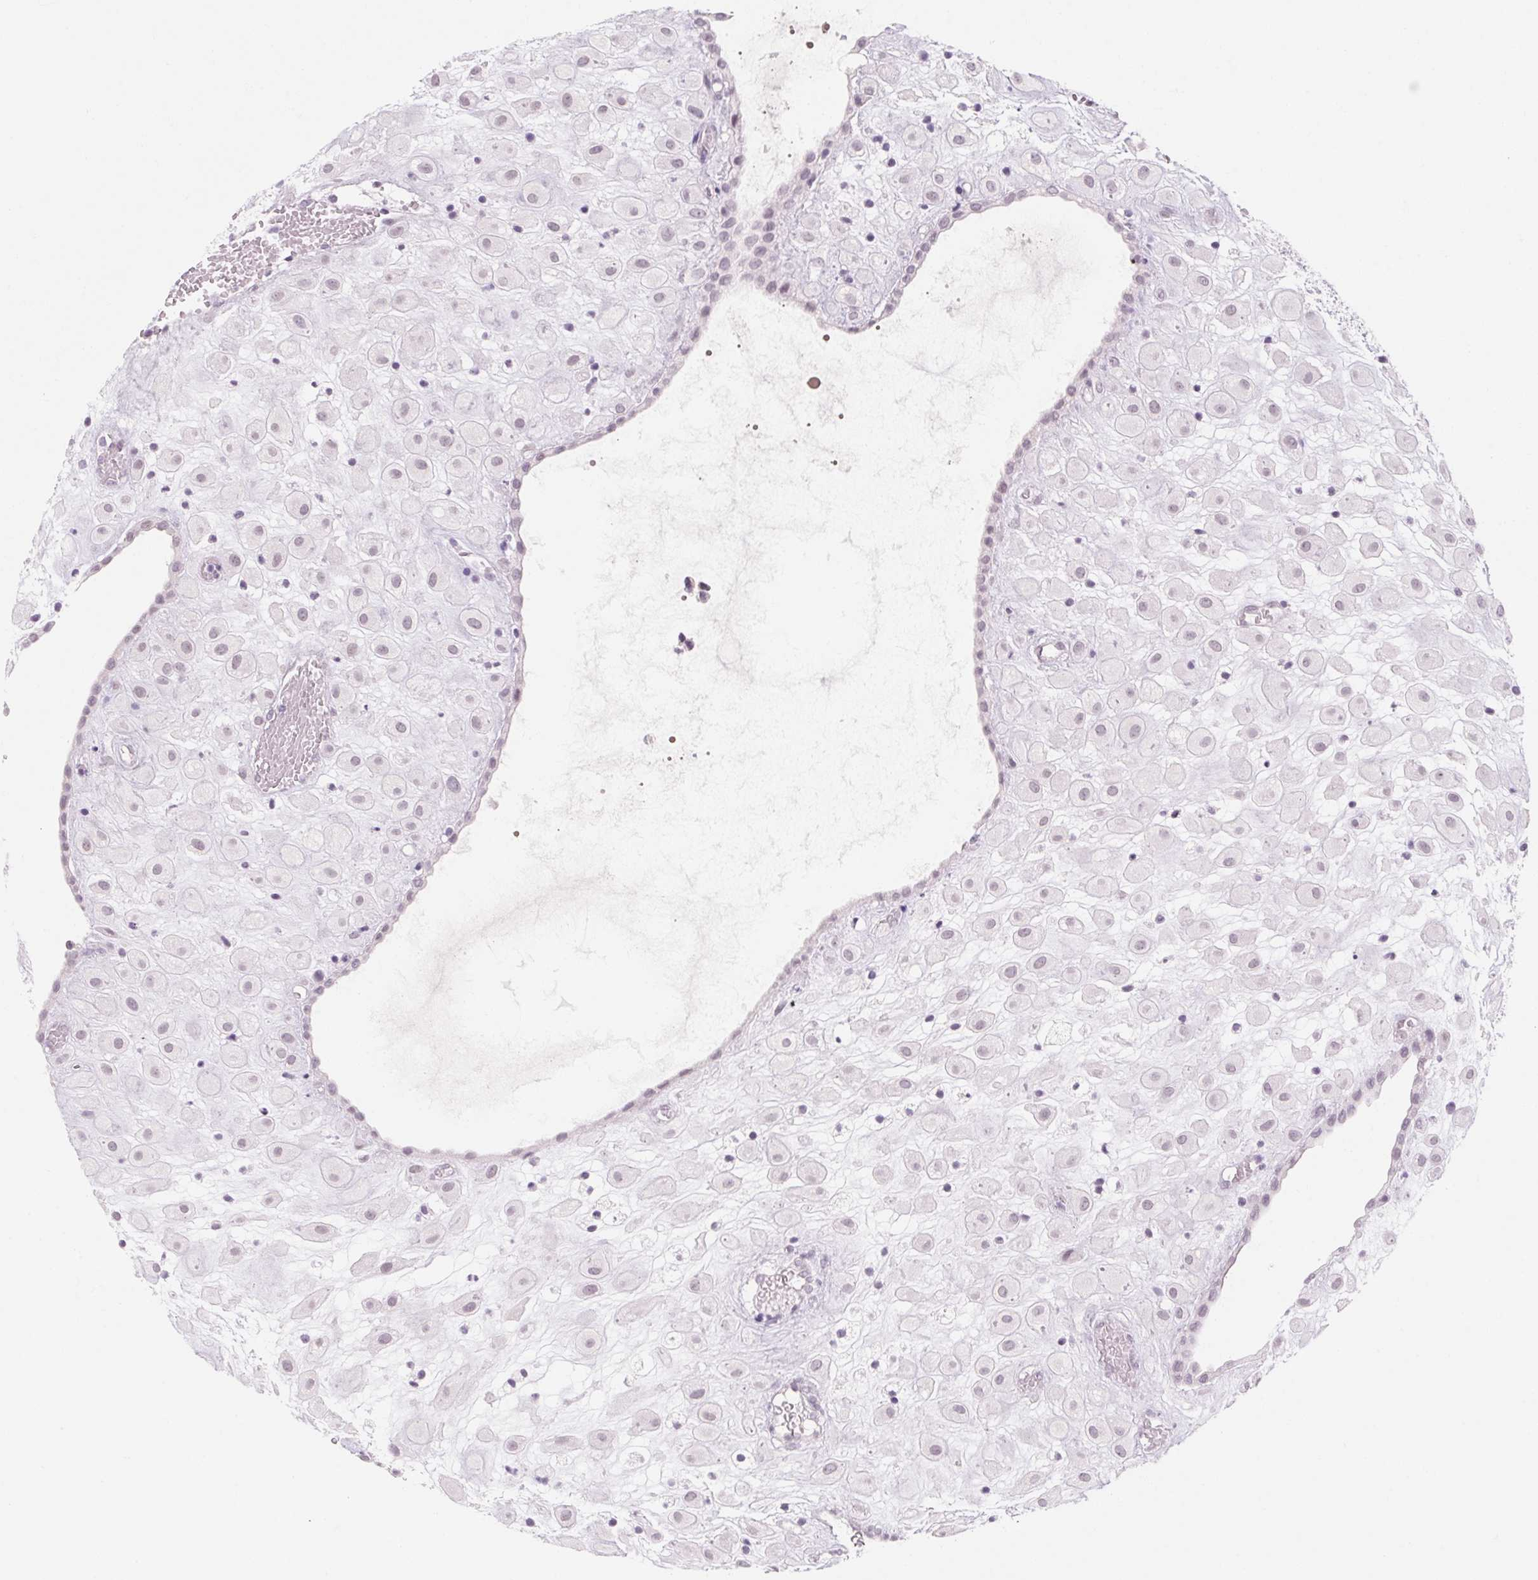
{"staining": {"intensity": "negative", "quantity": "none", "location": "none"}, "tissue": "placenta", "cell_type": "Decidual cells", "image_type": "normal", "snomed": [{"axis": "morphology", "description": "Normal tissue, NOS"}, {"axis": "topography", "description": "Placenta"}], "caption": "This is an immunohistochemistry (IHC) micrograph of normal placenta. There is no positivity in decidual cells.", "gene": "KCNQ2", "patient": {"sex": "female", "age": 24}}